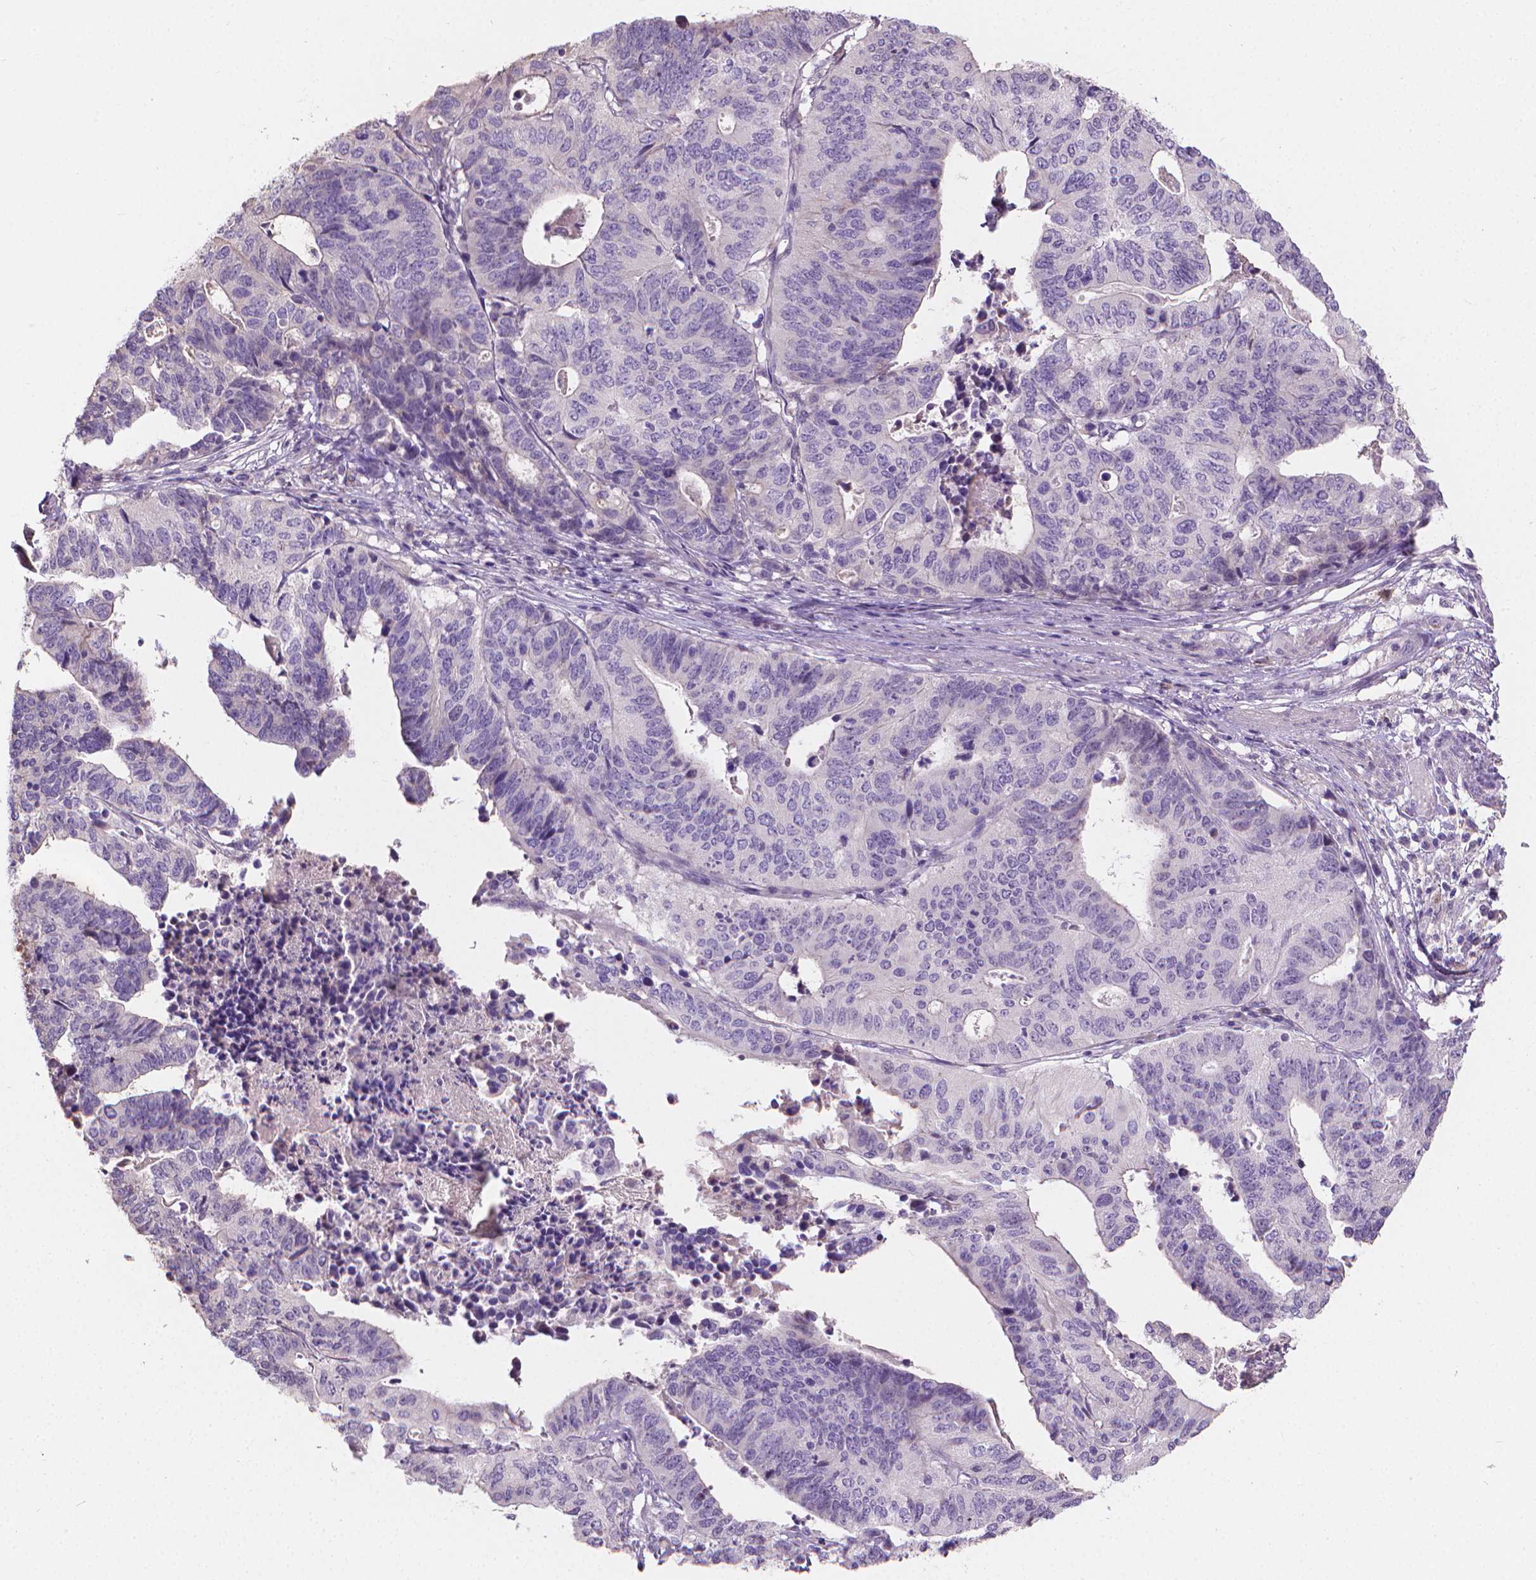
{"staining": {"intensity": "negative", "quantity": "none", "location": "none"}, "tissue": "stomach cancer", "cell_type": "Tumor cells", "image_type": "cancer", "snomed": [{"axis": "morphology", "description": "Adenocarcinoma, NOS"}, {"axis": "topography", "description": "Stomach, upper"}], "caption": "Immunohistochemical staining of human adenocarcinoma (stomach) displays no significant staining in tumor cells.", "gene": "CABCOCO1", "patient": {"sex": "female", "age": 67}}